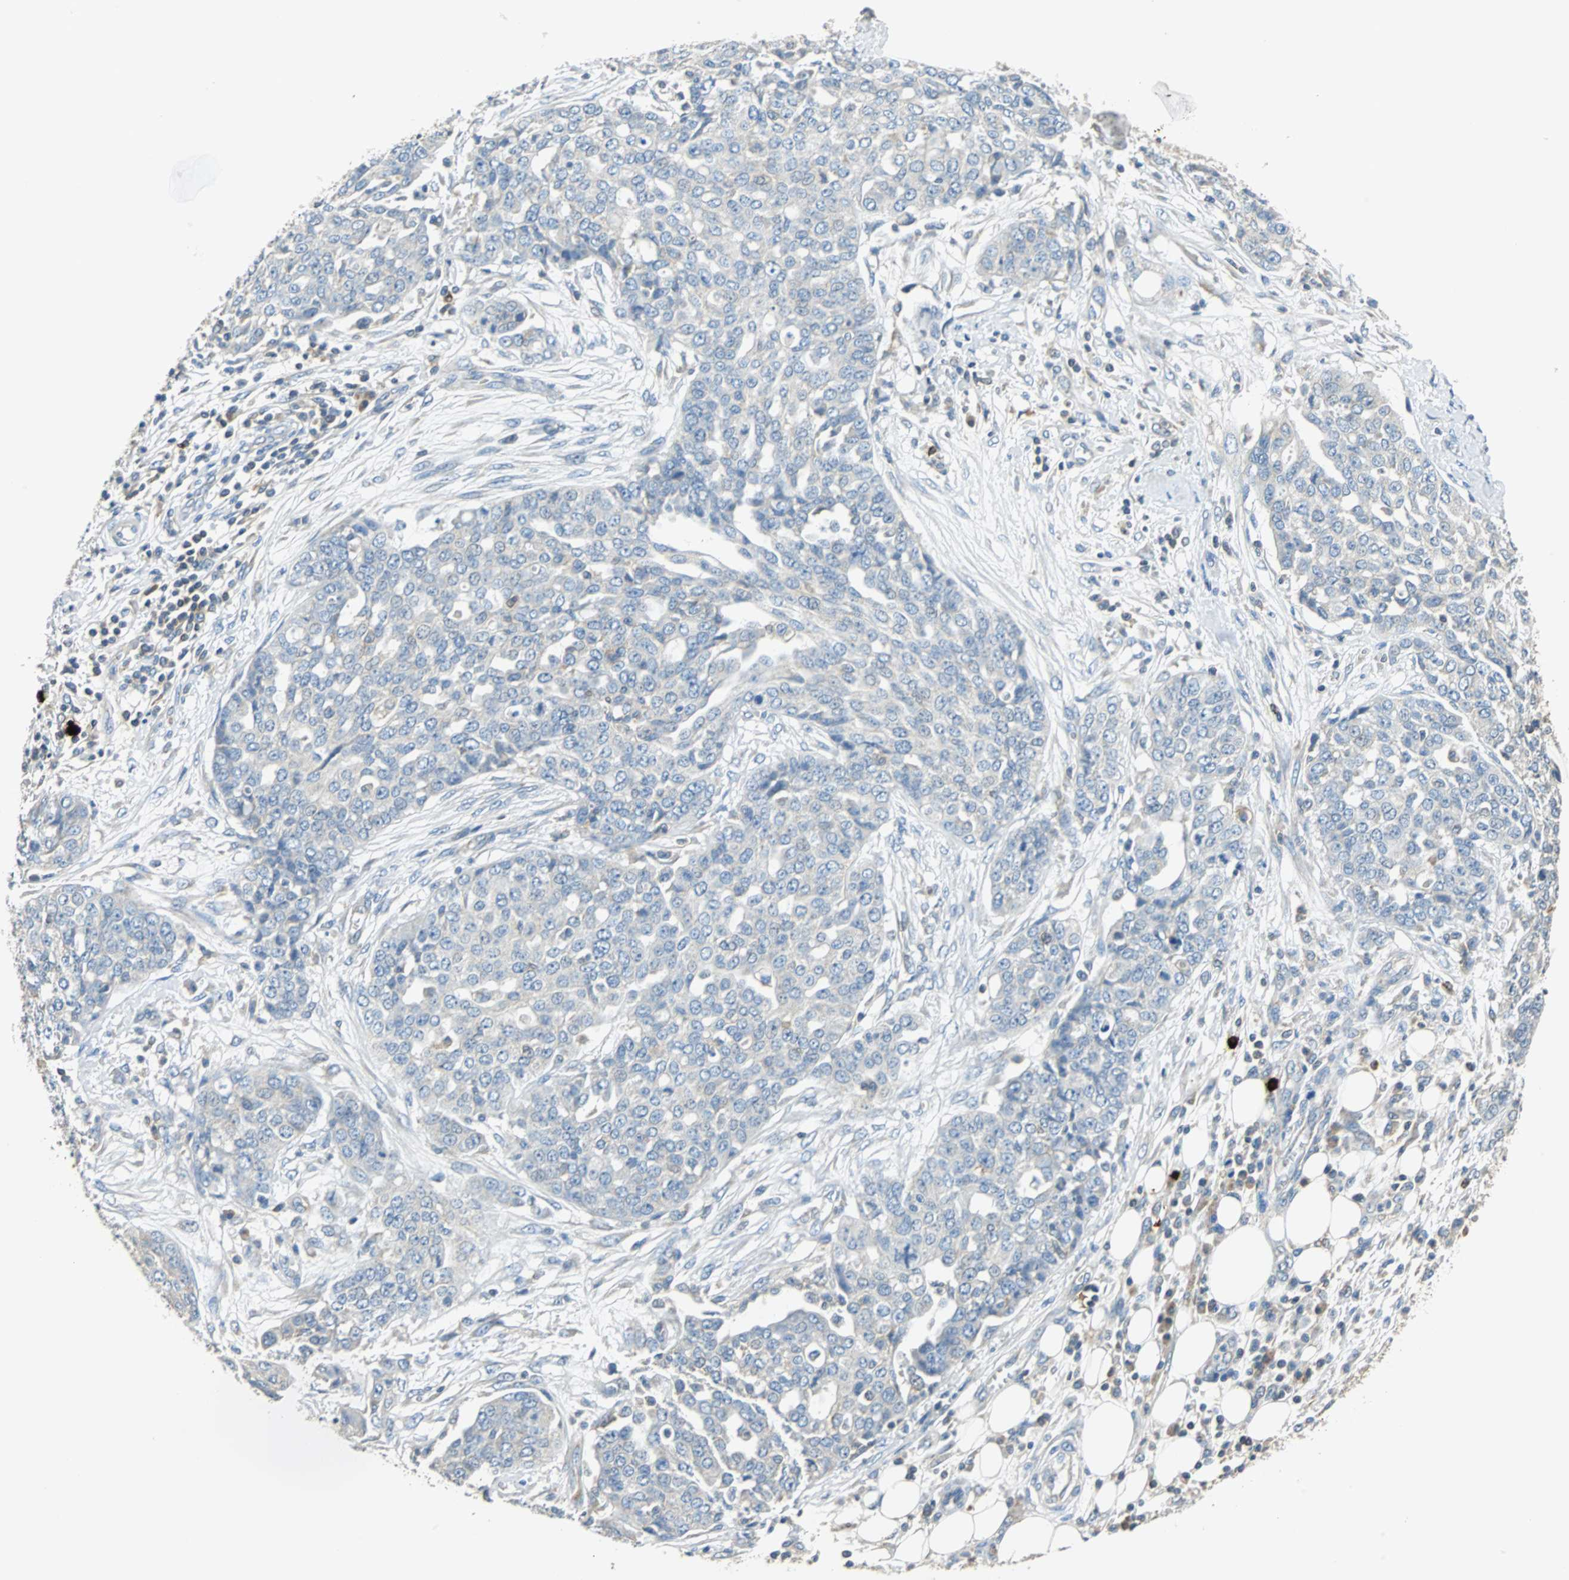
{"staining": {"intensity": "weak", "quantity": "25%-75%", "location": "cytoplasmic/membranous"}, "tissue": "ovarian cancer", "cell_type": "Tumor cells", "image_type": "cancer", "snomed": [{"axis": "morphology", "description": "Cystadenocarcinoma, serous, NOS"}, {"axis": "topography", "description": "Soft tissue"}, {"axis": "topography", "description": "Ovary"}], "caption": "Weak cytoplasmic/membranous expression for a protein is seen in approximately 25%-75% of tumor cells of ovarian cancer using IHC.", "gene": "CPA3", "patient": {"sex": "female", "age": 57}}